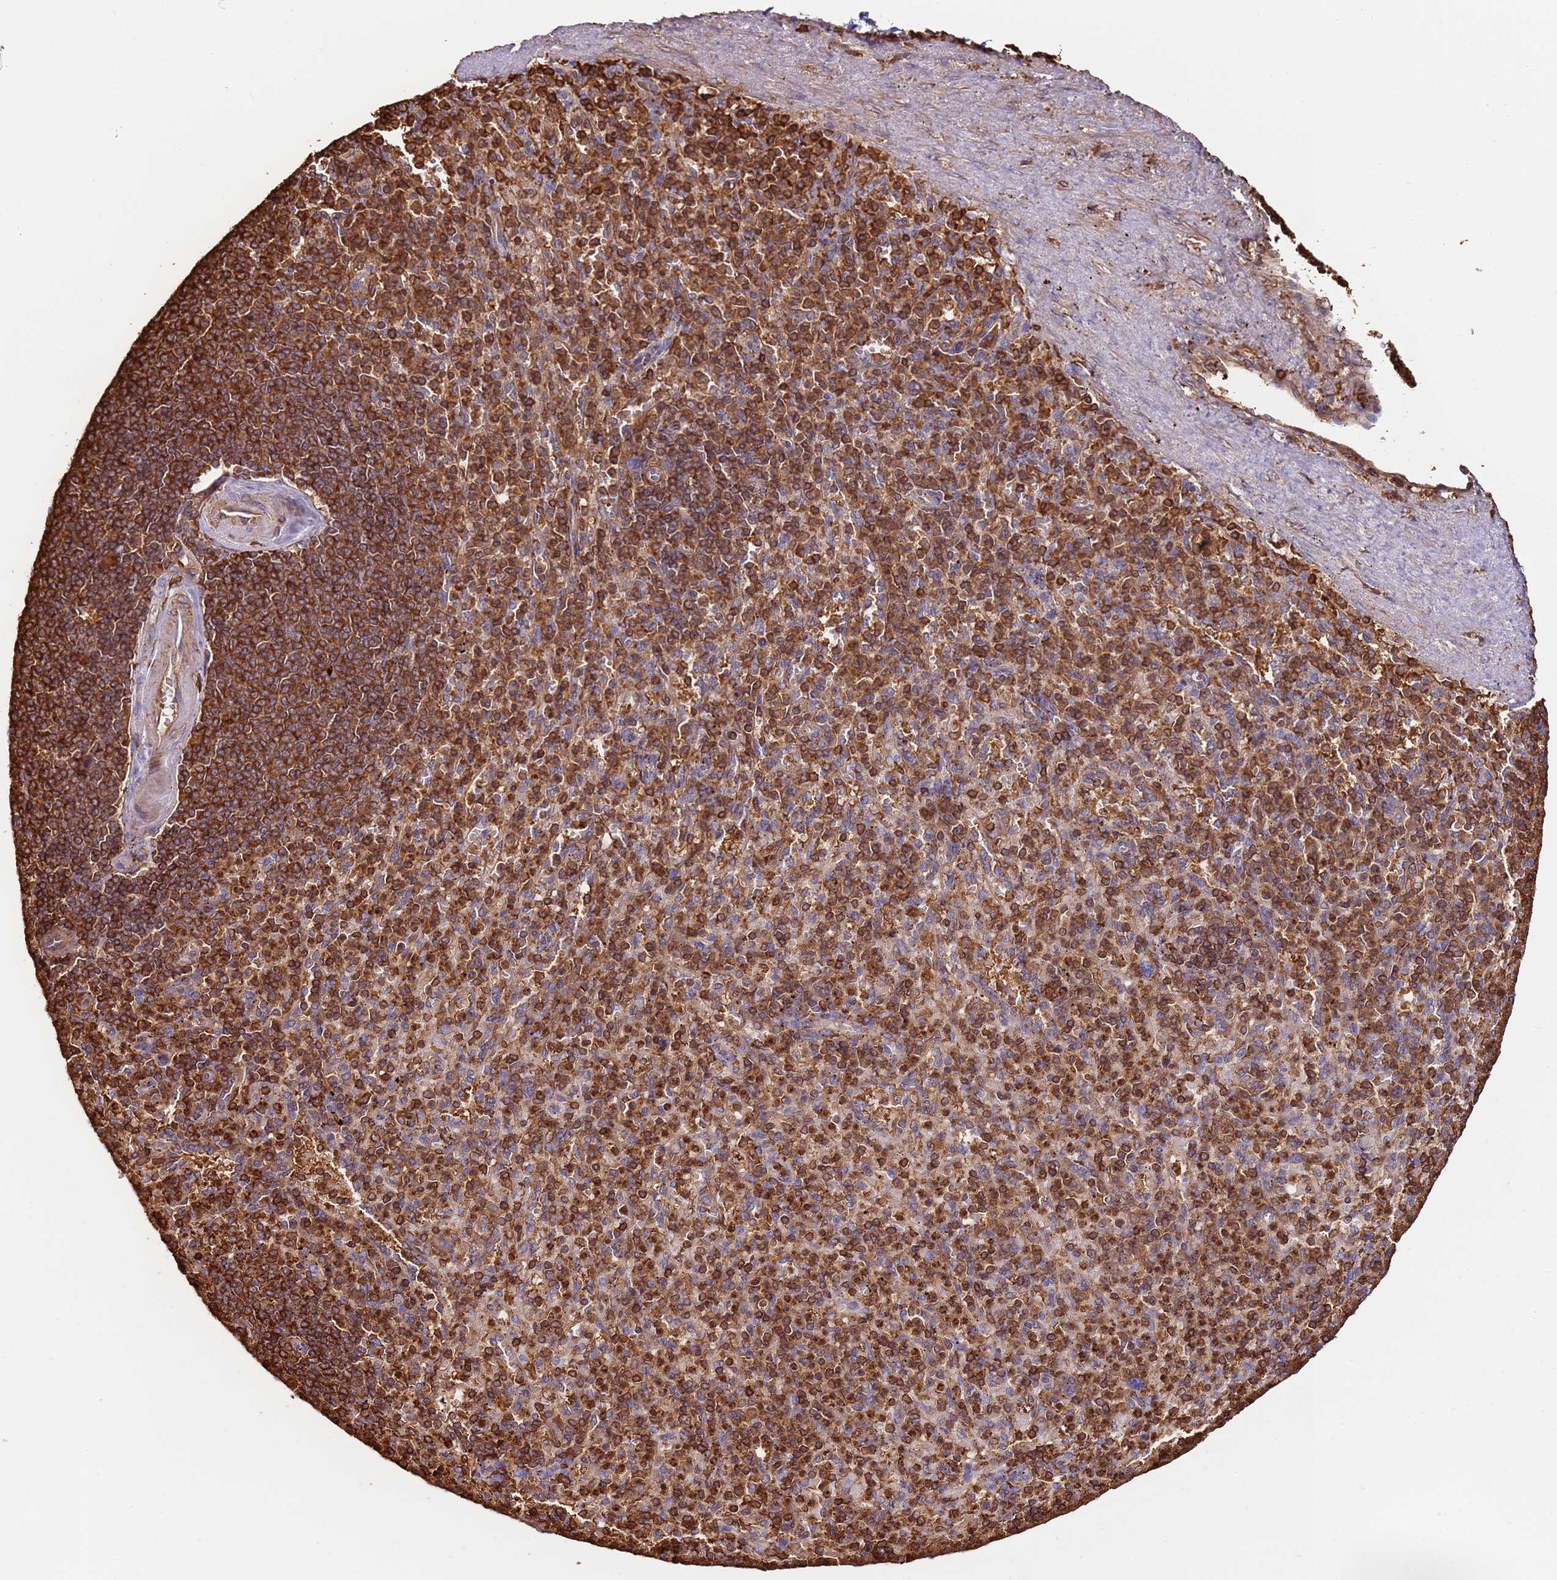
{"staining": {"intensity": "strong", "quantity": "25%-75%", "location": "cytoplasmic/membranous"}, "tissue": "spleen", "cell_type": "Cells in red pulp", "image_type": "normal", "snomed": [{"axis": "morphology", "description": "Normal tissue, NOS"}, {"axis": "topography", "description": "Spleen"}], "caption": "Benign spleen was stained to show a protein in brown. There is high levels of strong cytoplasmic/membranous expression in about 25%-75% of cells in red pulp.", "gene": "OR6P1", "patient": {"sex": "female", "age": 74}}